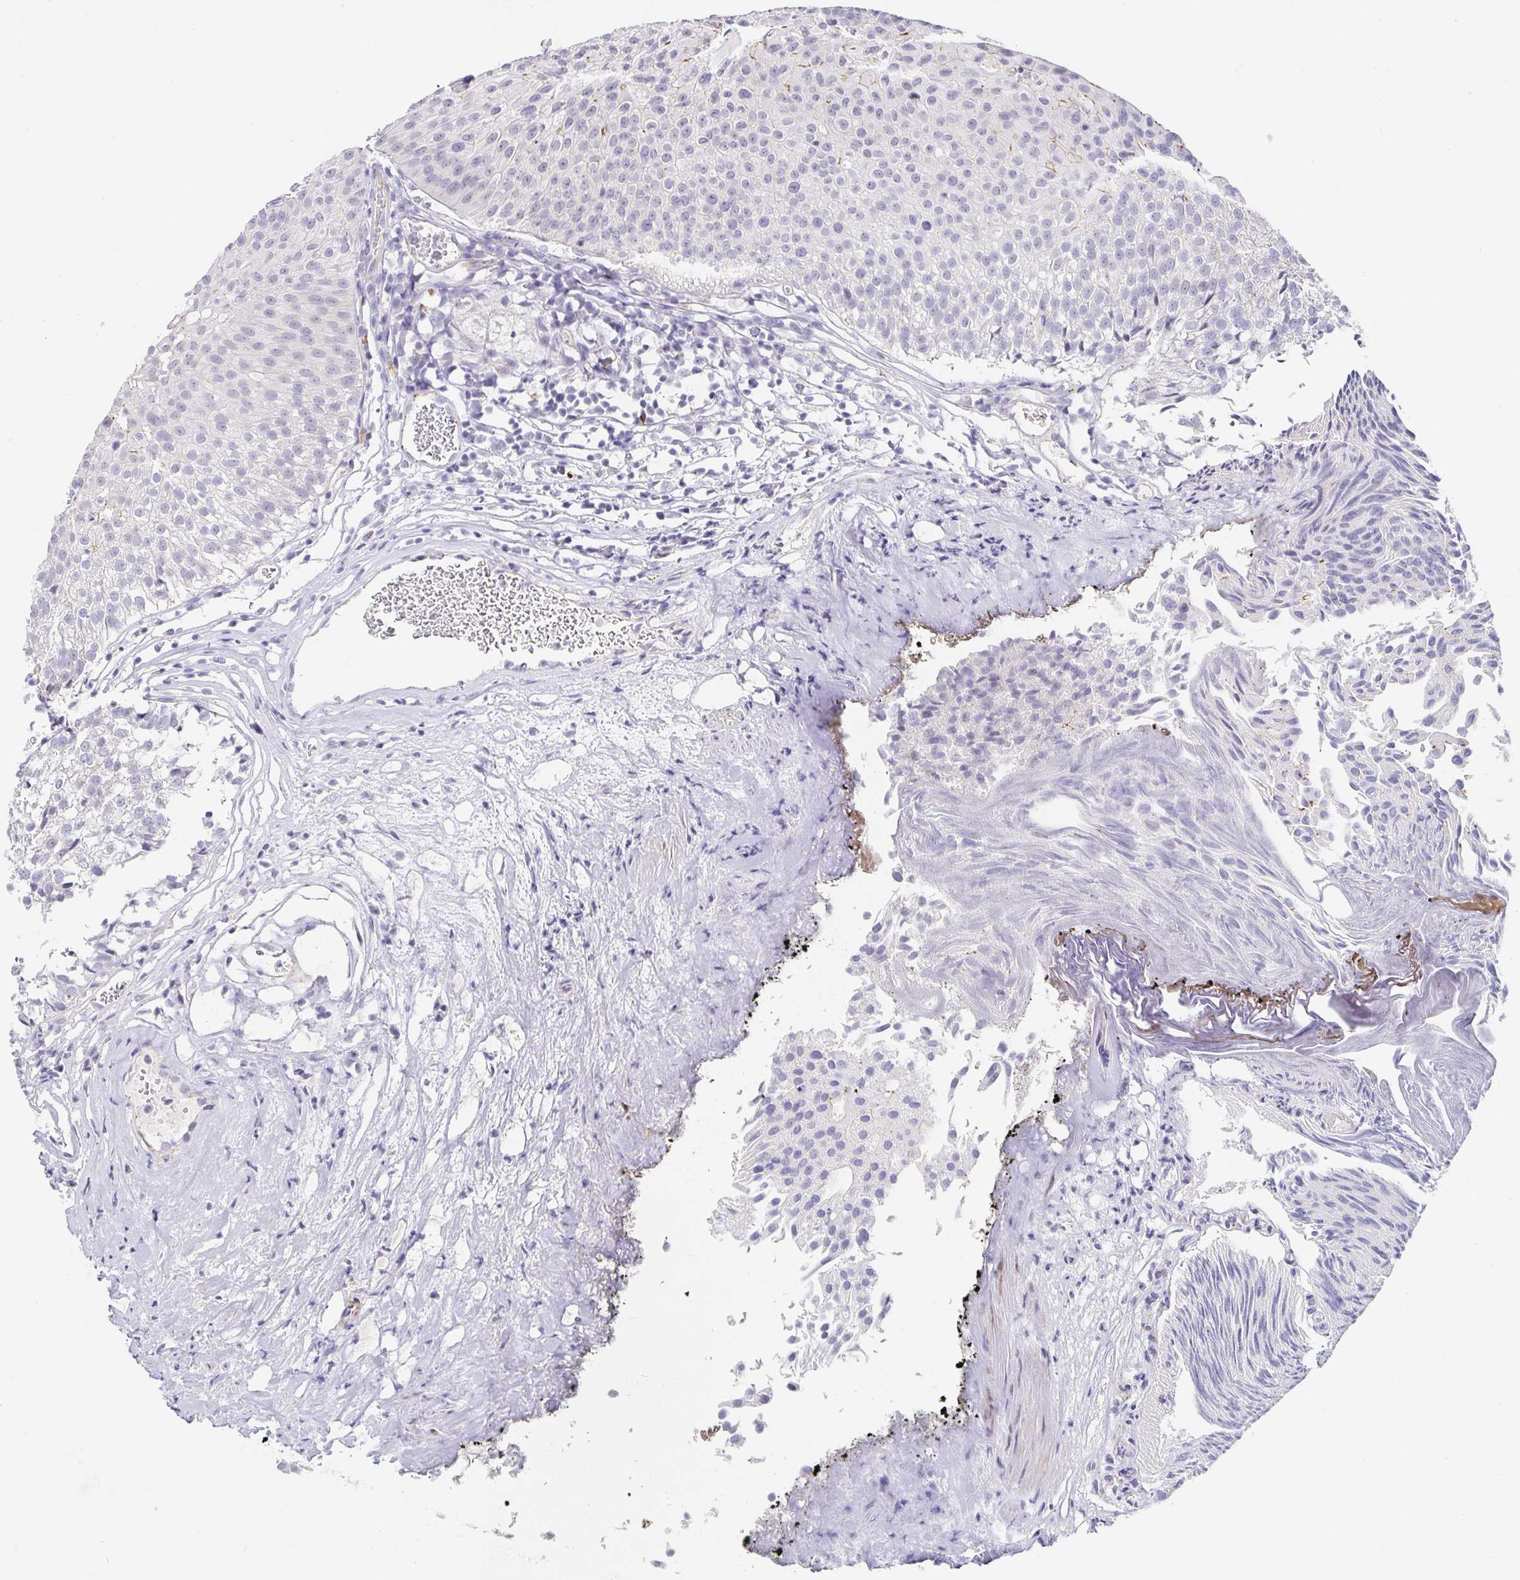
{"staining": {"intensity": "negative", "quantity": "none", "location": "none"}, "tissue": "urothelial cancer", "cell_type": "Tumor cells", "image_type": "cancer", "snomed": [{"axis": "morphology", "description": "Urothelial carcinoma, Low grade"}, {"axis": "topography", "description": "Urinary bladder"}], "caption": "This is an immunohistochemistry photomicrograph of urothelial carcinoma (low-grade). There is no staining in tumor cells.", "gene": "PDX1", "patient": {"sex": "male", "age": 80}}